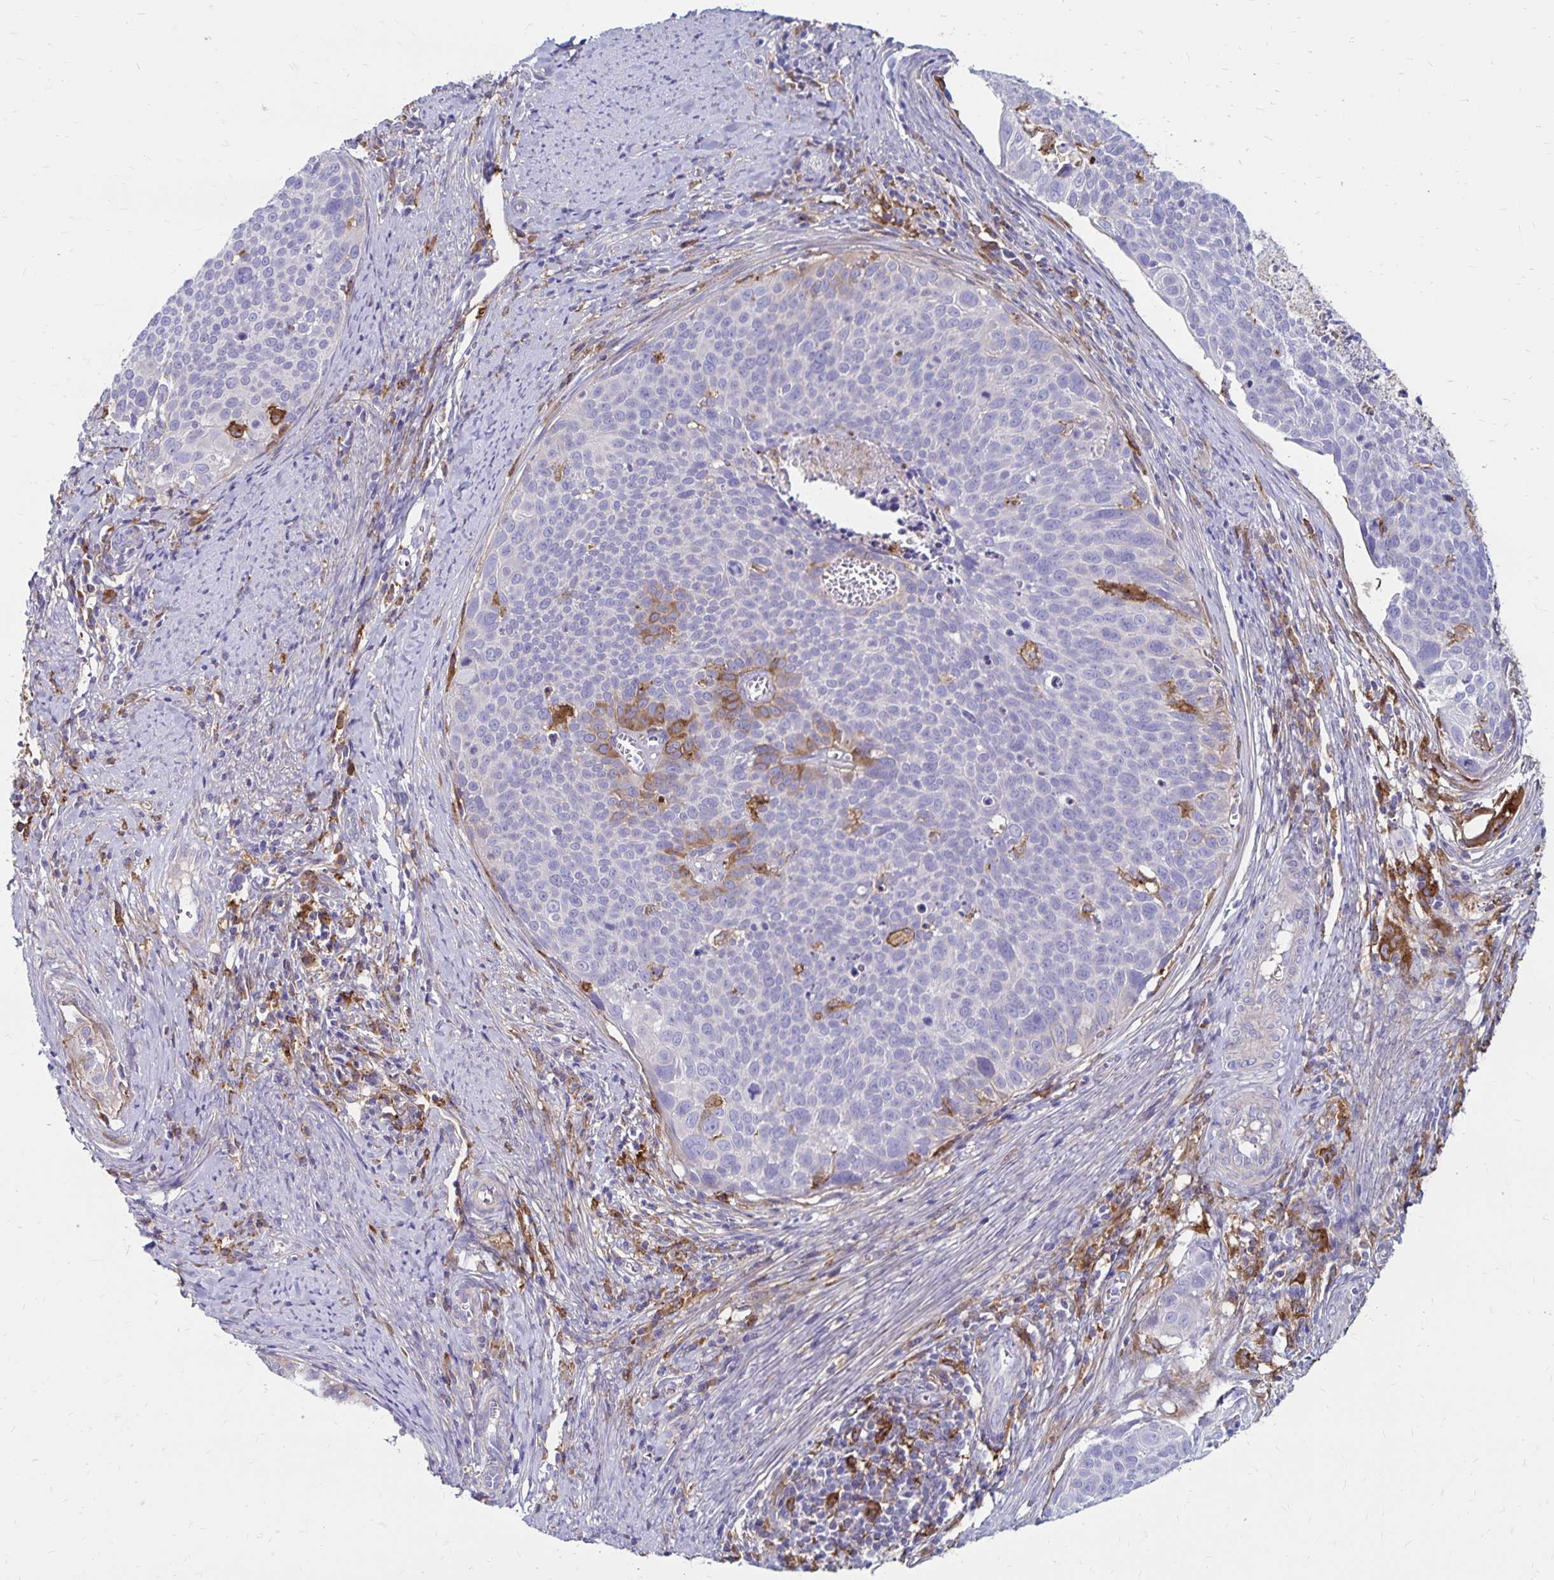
{"staining": {"intensity": "moderate", "quantity": "<25%", "location": "cytoplasmic/membranous"}, "tissue": "cervical cancer", "cell_type": "Tumor cells", "image_type": "cancer", "snomed": [{"axis": "morphology", "description": "Squamous cell carcinoma, NOS"}, {"axis": "topography", "description": "Cervix"}], "caption": "The micrograph displays immunohistochemical staining of cervical cancer. There is moderate cytoplasmic/membranous positivity is appreciated in approximately <25% of tumor cells. The protein of interest is stained brown, and the nuclei are stained in blue (DAB IHC with brightfield microscopy, high magnification).", "gene": "TNS3", "patient": {"sex": "female", "age": 39}}